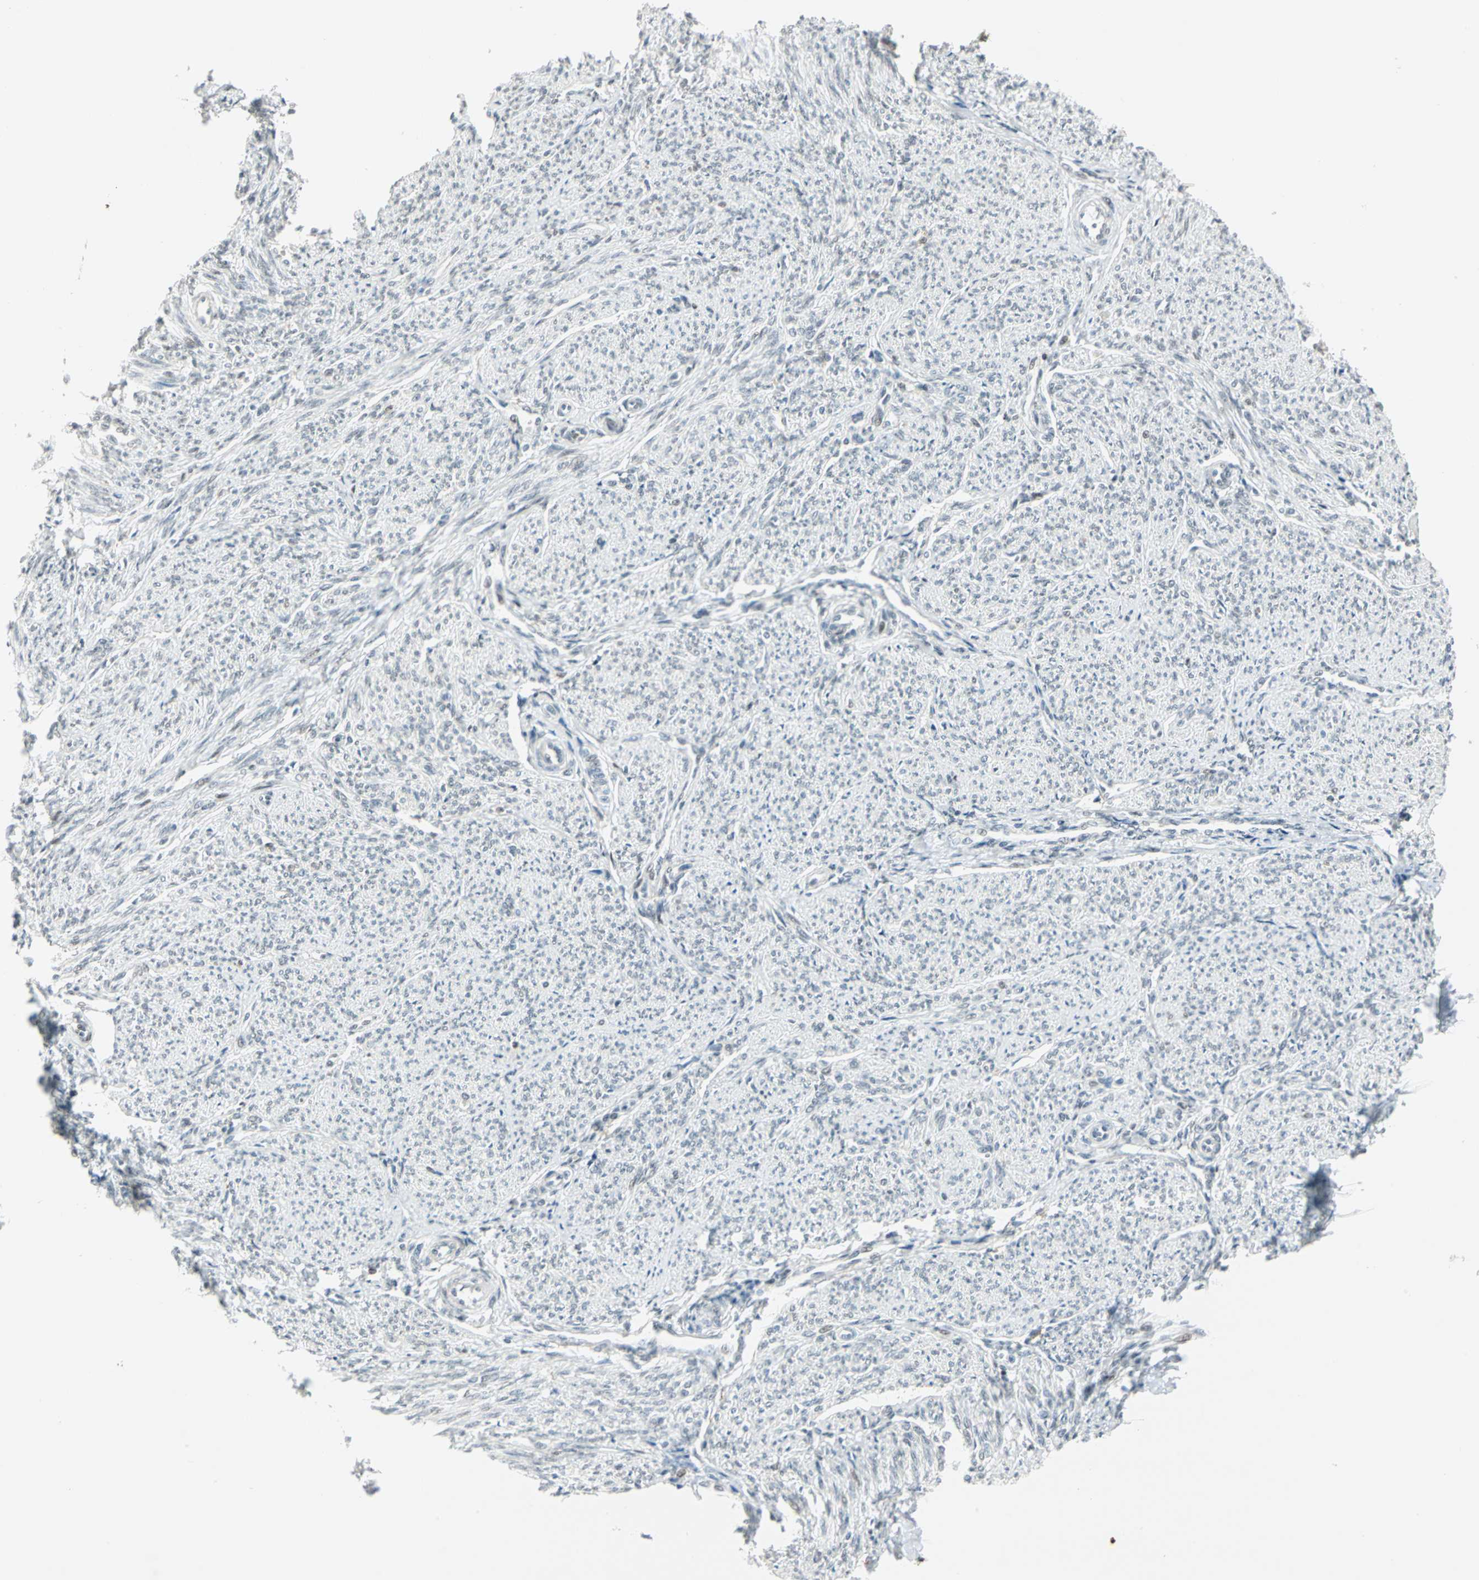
{"staining": {"intensity": "weak", "quantity": "<25%", "location": "nuclear"}, "tissue": "smooth muscle", "cell_type": "Smooth muscle cells", "image_type": "normal", "snomed": [{"axis": "morphology", "description": "Normal tissue, NOS"}, {"axis": "topography", "description": "Smooth muscle"}], "caption": "High power microscopy micrograph of an IHC image of benign smooth muscle, revealing no significant expression in smooth muscle cells.", "gene": "MTMR10", "patient": {"sex": "female", "age": 65}}